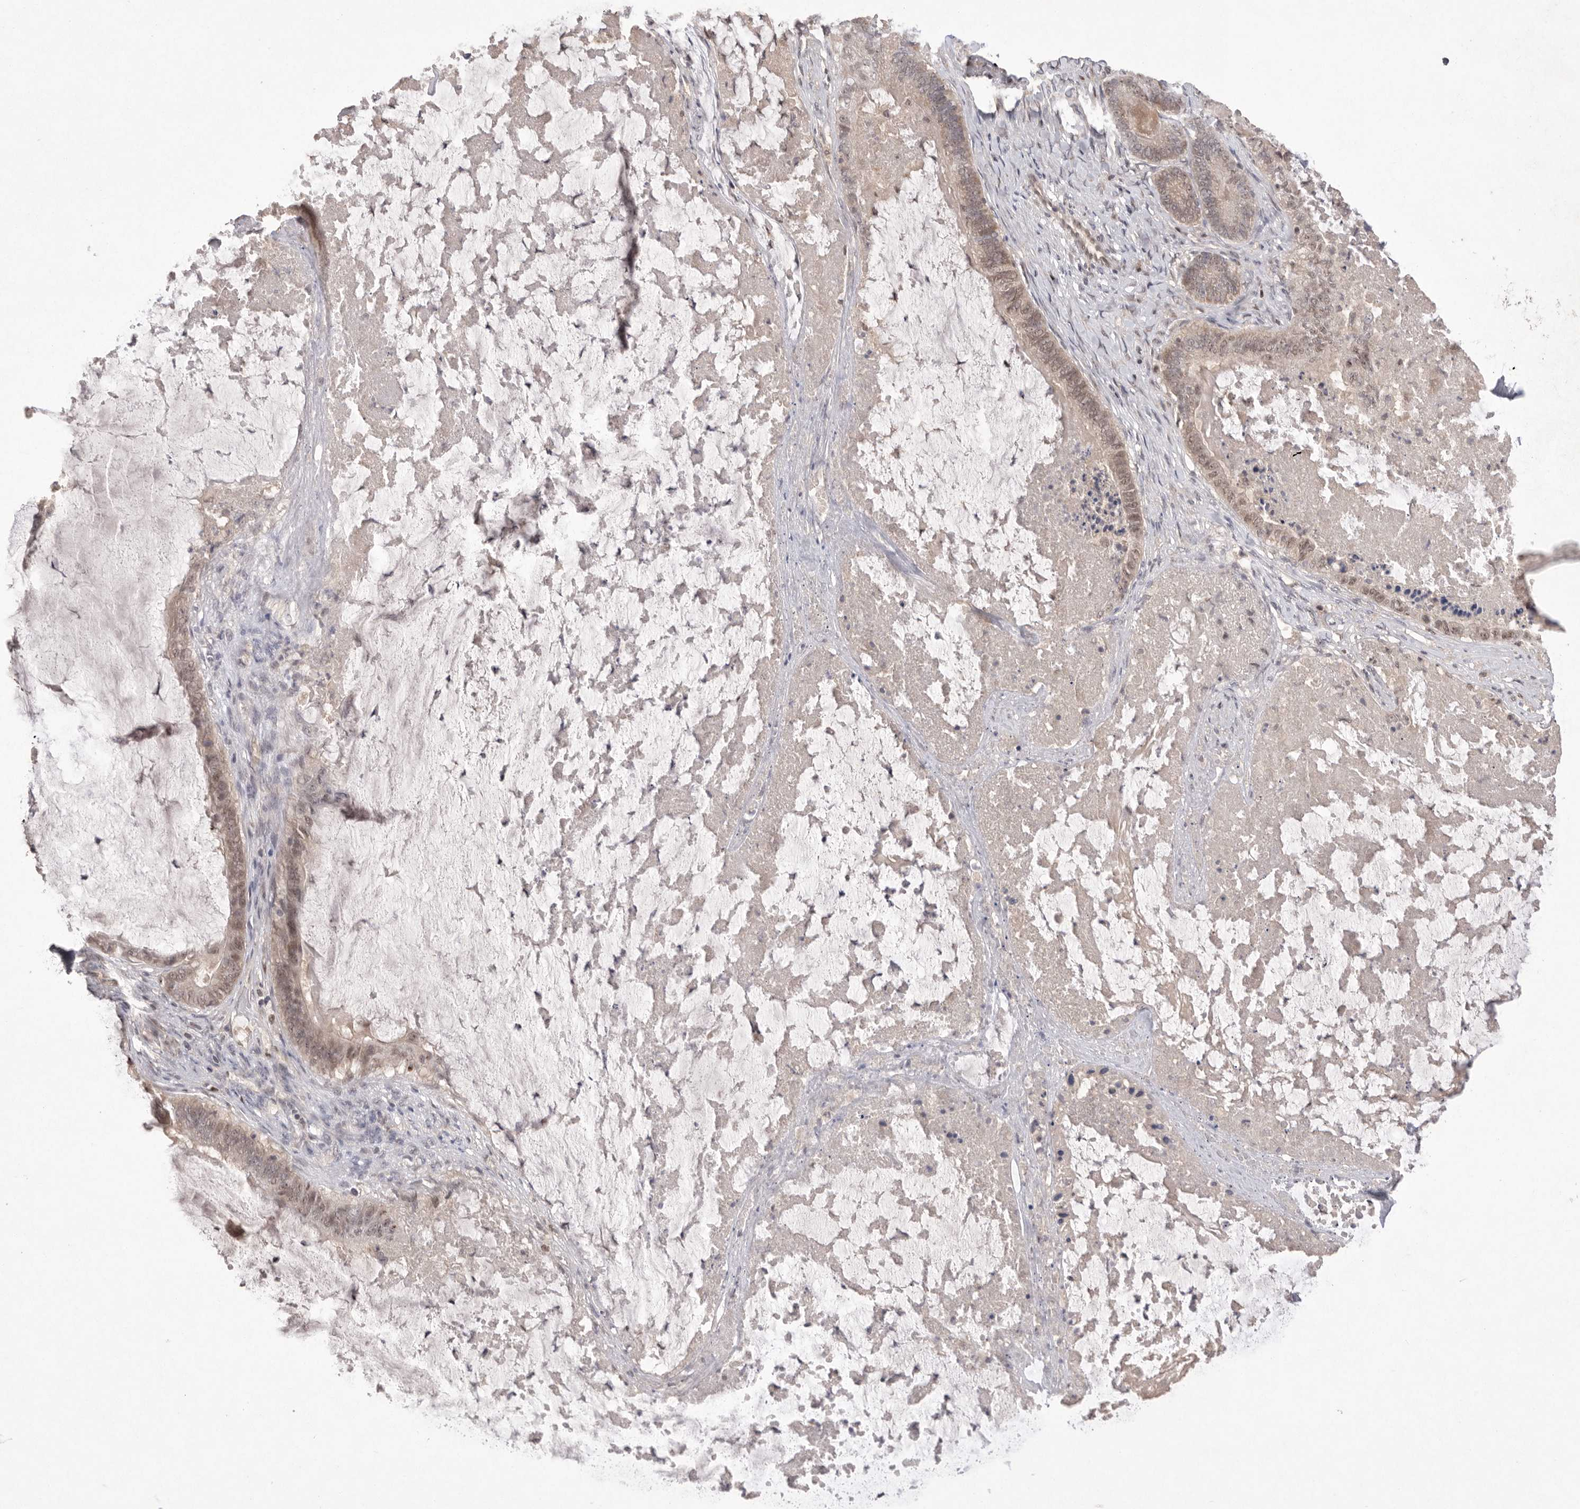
{"staining": {"intensity": "weak", "quantity": ">75%", "location": "cytoplasmic/membranous,nuclear"}, "tissue": "ovarian cancer", "cell_type": "Tumor cells", "image_type": "cancer", "snomed": [{"axis": "morphology", "description": "Cystadenocarcinoma, mucinous, NOS"}, {"axis": "topography", "description": "Ovary"}], "caption": "Protein expression analysis of human mucinous cystadenocarcinoma (ovarian) reveals weak cytoplasmic/membranous and nuclear positivity in about >75% of tumor cells. Using DAB (brown) and hematoxylin (blue) stains, captured at high magnification using brightfield microscopy.", "gene": "HUS1", "patient": {"sex": "female", "age": 61}}